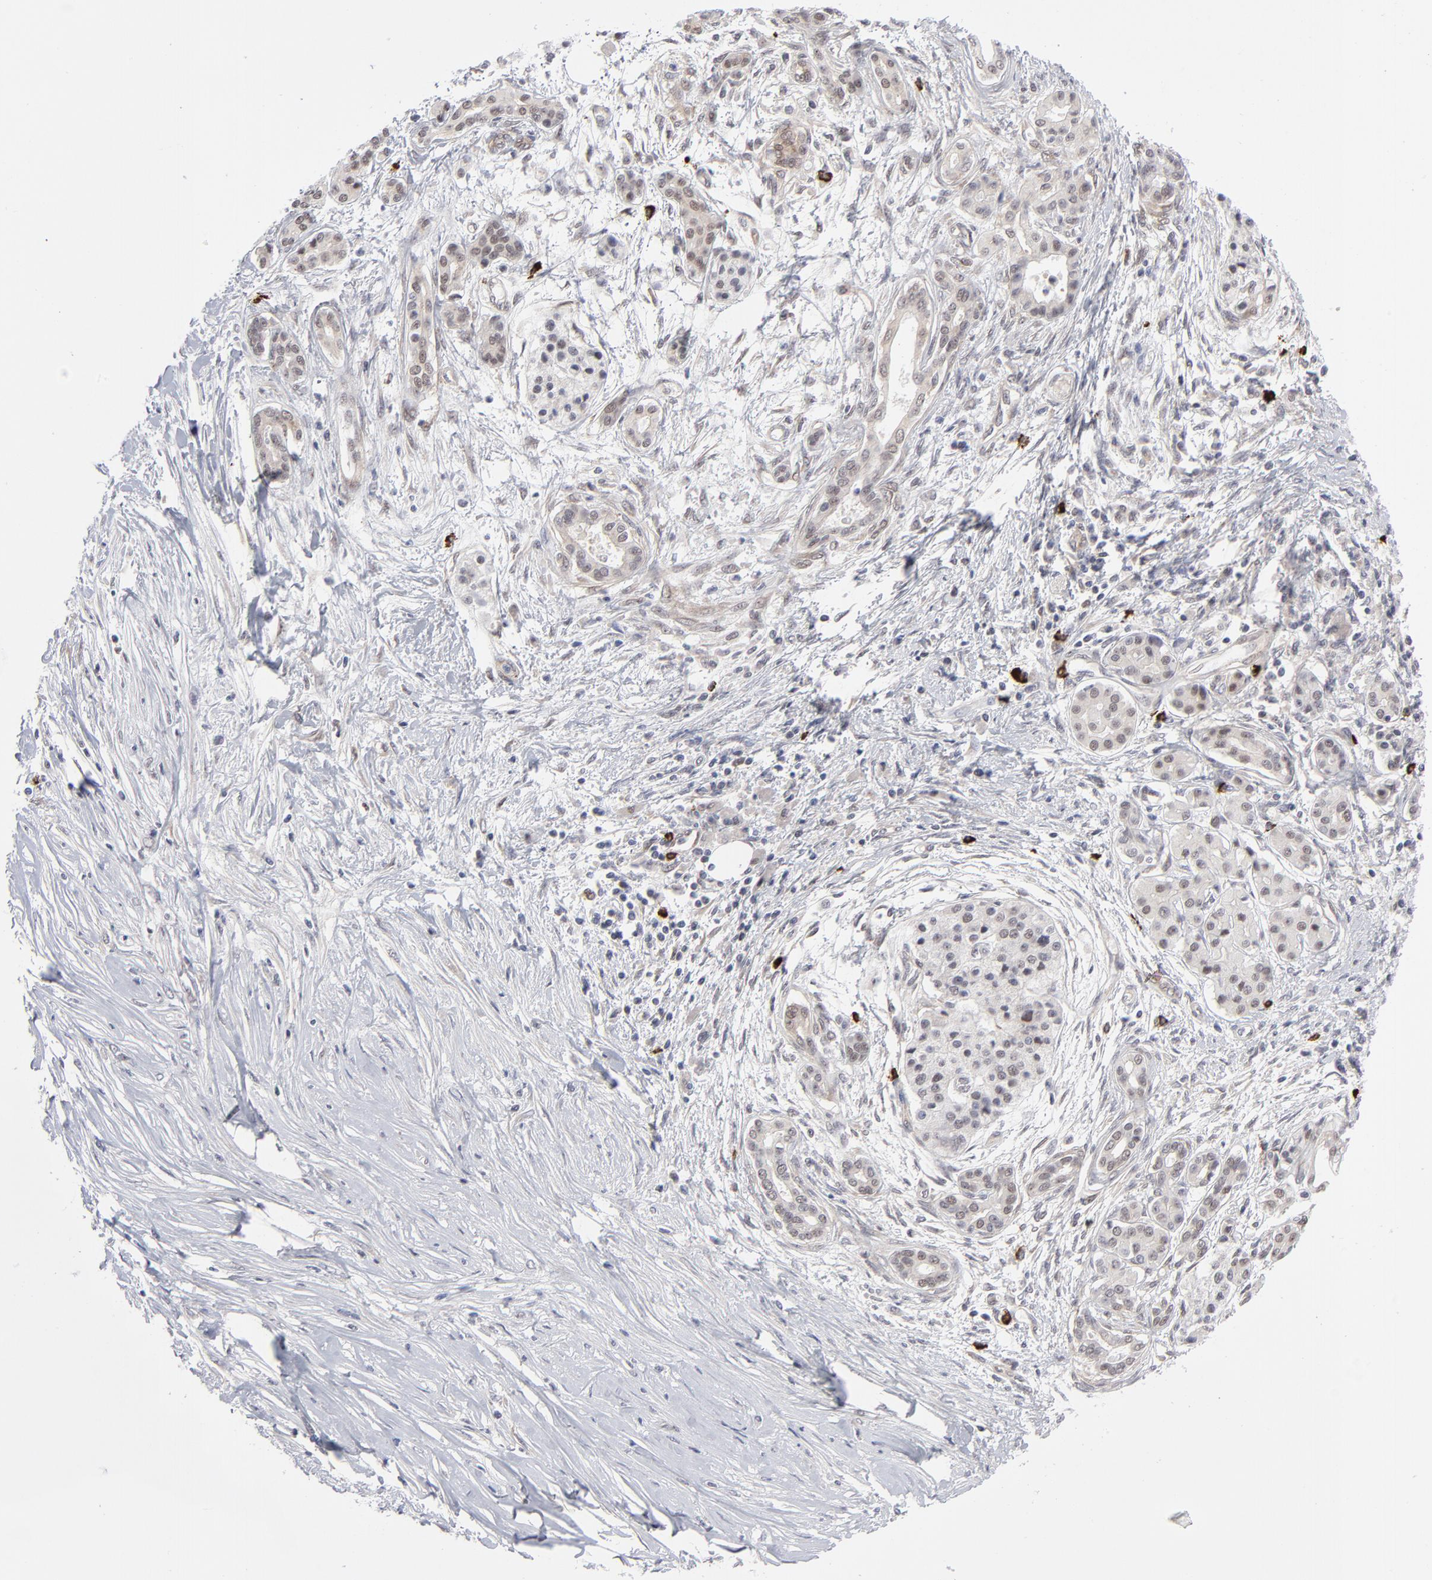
{"staining": {"intensity": "negative", "quantity": "none", "location": "none"}, "tissue": "pancreatic cancer", "cell_type": "Tumor cells", "image_type": "cancer", "snomed": [{"axis": "morphology", "description": "Adenocarcinoma, NOS"}, {"axis": "topography", "description": "Pancreas"}], "caption": "An immunohistochemistry micrograph of pancreatic cancer is shown. There is no staining in tumor cells of pancreatic cancer. (DAB (3,3'-diaminobenzidine) immunohistochemistry (IHC), high magnification).", "gene": "NBN", "patient": {"sex": "female", "age": 59}}